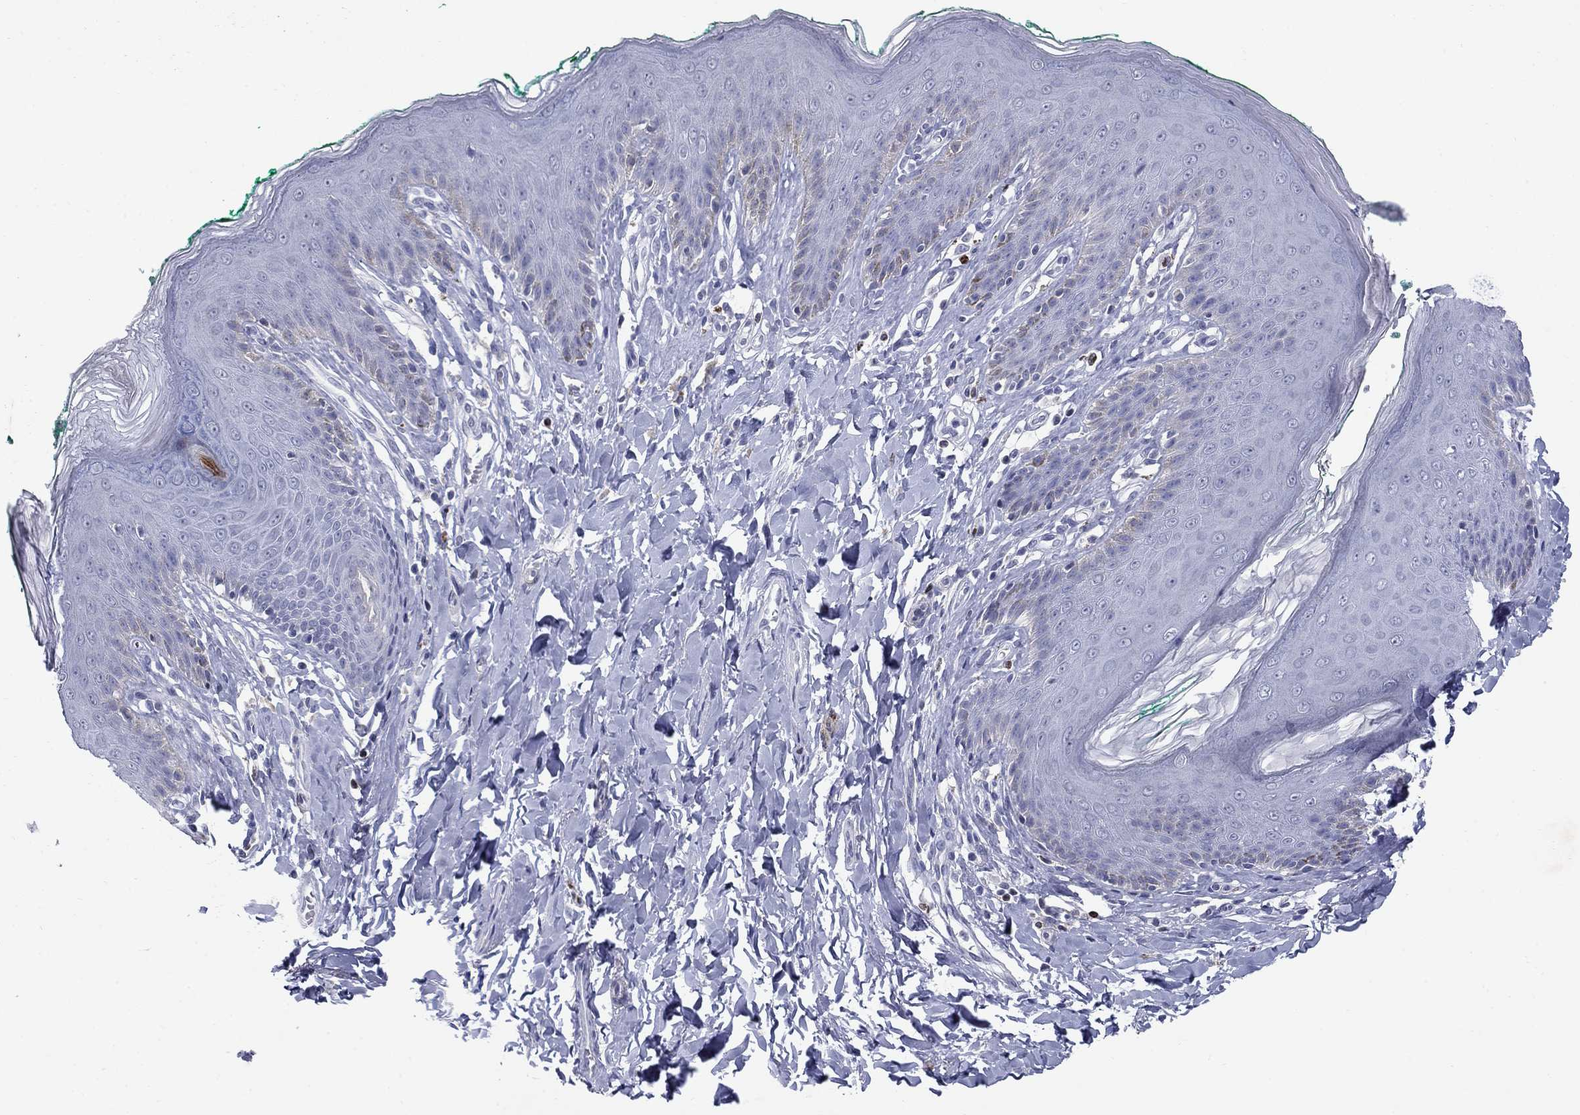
{"staining": {"intensity": "negative", "quantity": "none", "location": "none"}, "tissue": "skin", "cell_type": "Epidermal cells", "image_type": "normal", "snomed": [{"axis": "morphology", "description": "Normal tissue, NOS"}, {"axis": "topography", "description": "Vulva"}], "caption": "Micrograph shows no significant protein staining in epidermal cells of normal skin. The staining was performed using DAB (3,3'-diaminobenzidine) to visualize the protein expression in brown, while the nuclei were stained in blue with hematoxylin (Magnification: 20x).", "gene": "NTRK2", "patient": {"sex": "female", "age": 66}}